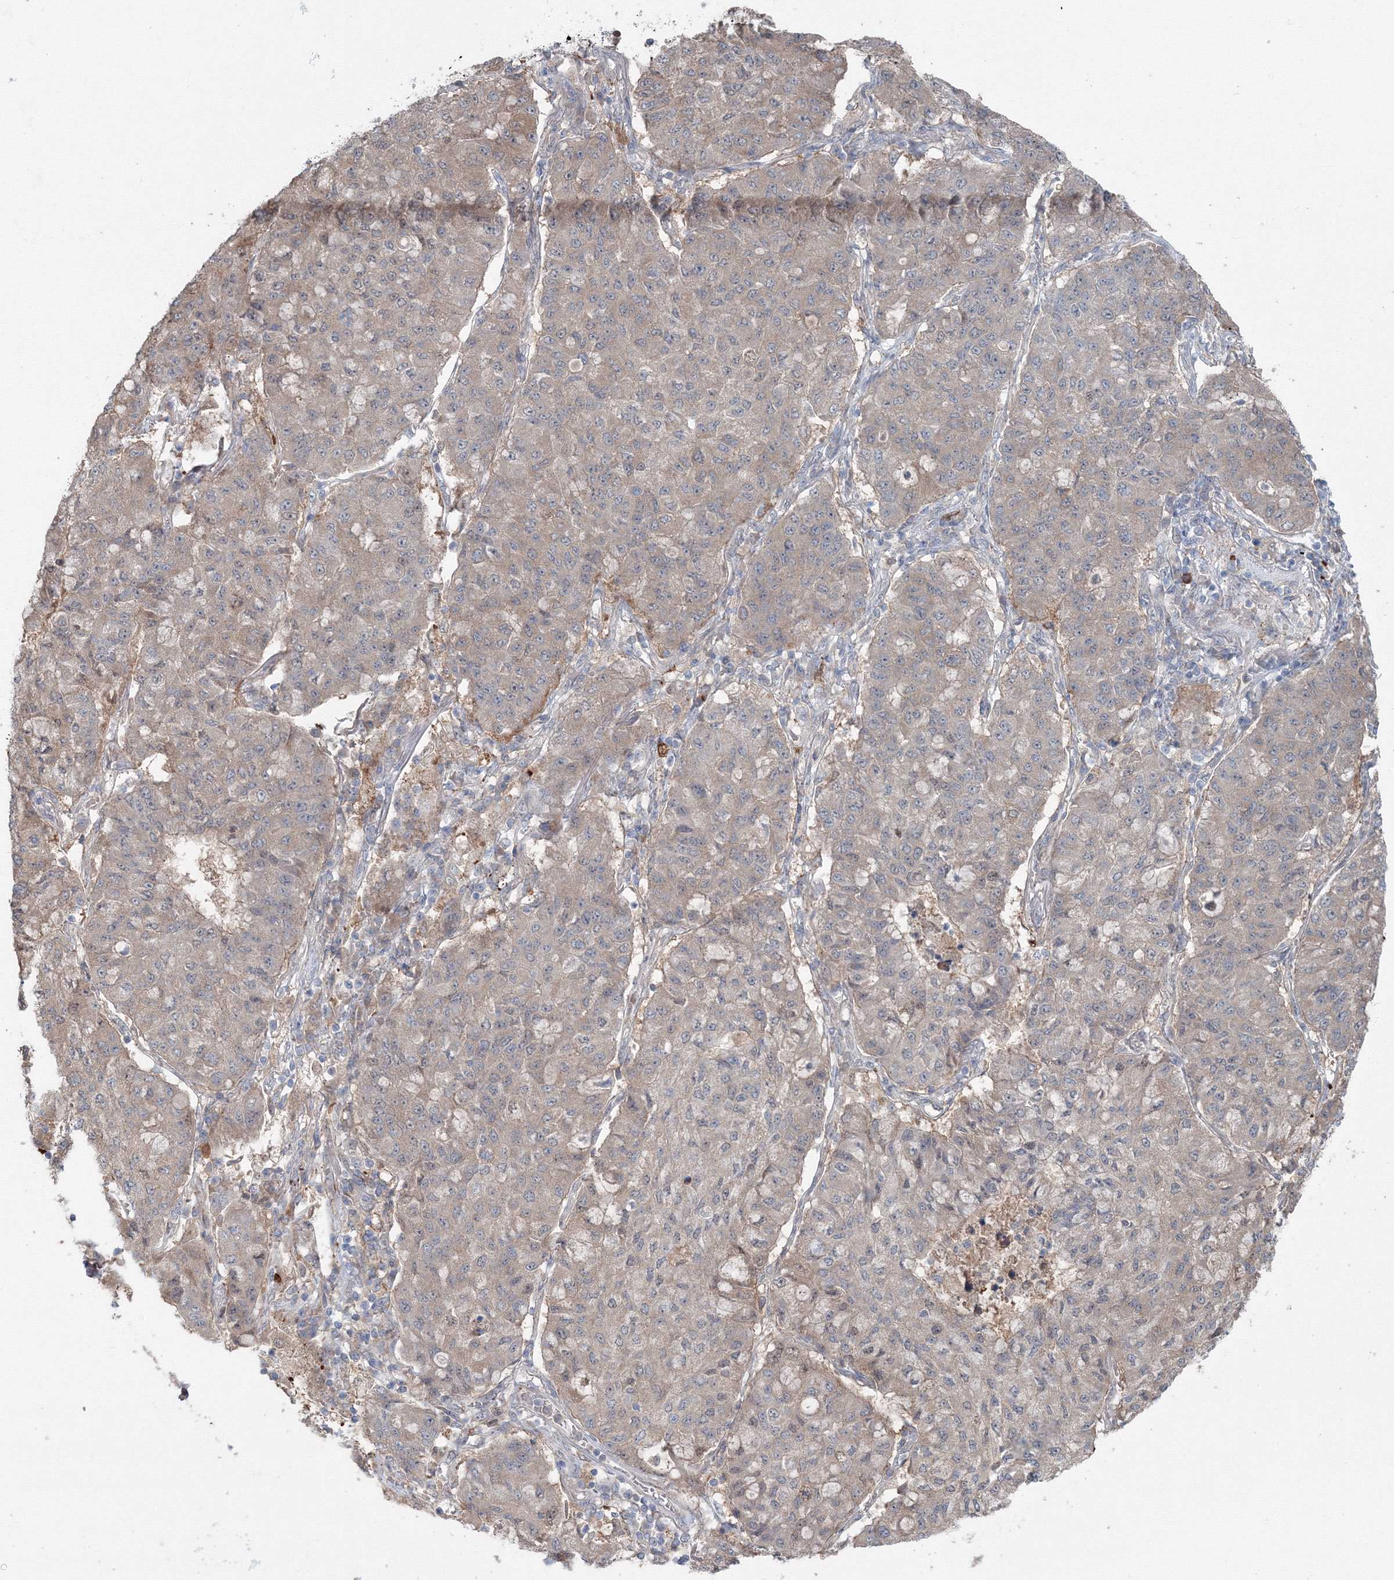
{"staining": {"intensity": "weak", "quantity": "25%-75%", "location": "cytoplasmic/membranous"}, "tissue": "lung cancer", "cell_type": "Tumor cells", "image_type": "cancer", "snomed": [{"axis": "morphology", "description": "Squamous cell carcinoma, NOS"}, {"axis": "topography", "description": "Lung"}], "caption": "Lung cancer was stained to show a protein in brown. There is low levels of weak cytoplasmic/membranous positivity in approximately 25%-75% of tumor cells.", "gene": "MKRN2", "patient": {"sex": "male", "age": 74}}